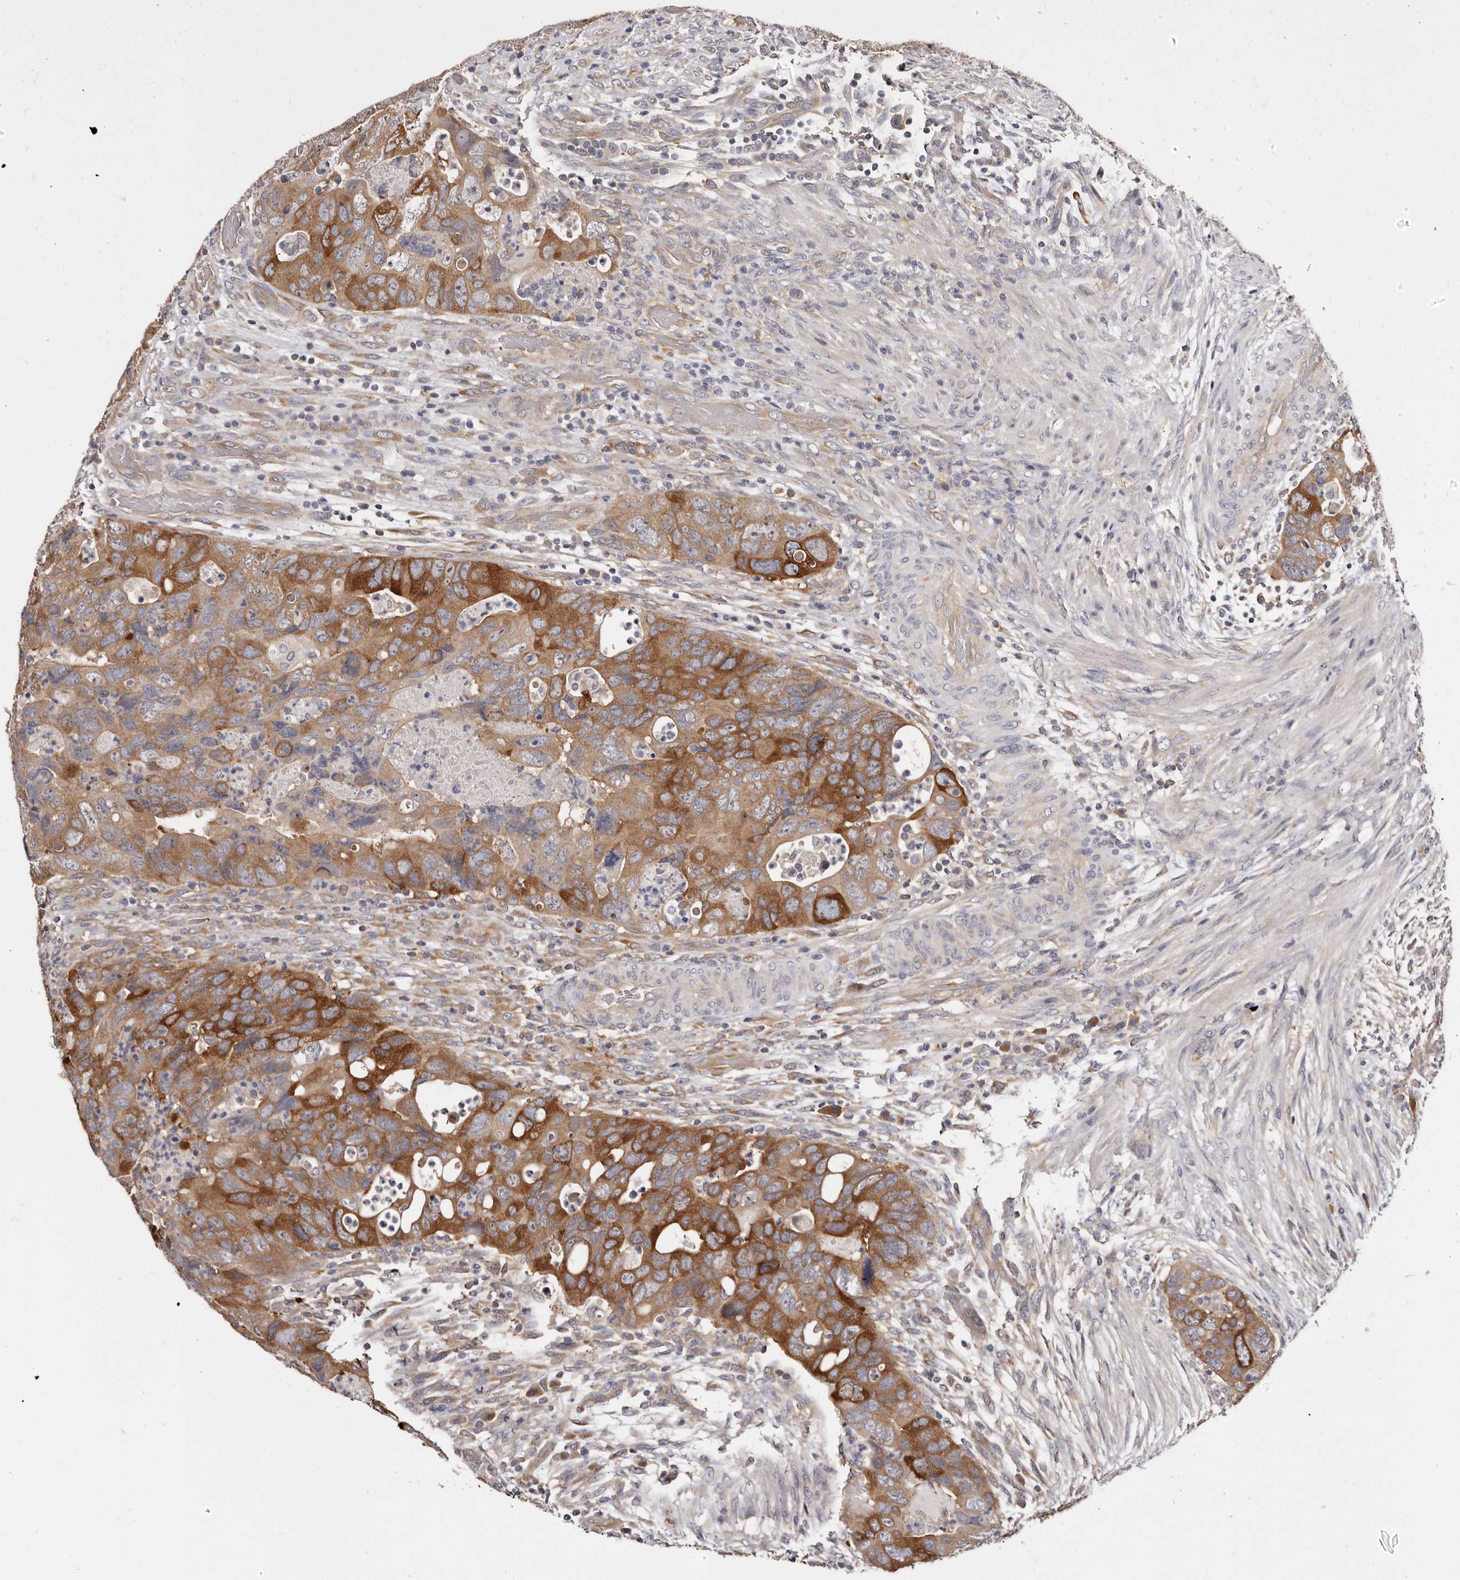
{"staining": {"intensity": "strong", "quantity": ">75%", "location": "cytoplasmic/membranous"}, "tissue": "colorectal cancer", "cell_type": "Tumor cells", "image_type": "cancer", "snomed": [{"axis": "morphology", "description": "Adenocarcinoma, NOS"}, {"axis": "topography", "description": "Rectum"}], "caption": "Human colorectal cancer (adenocarcinoma) stained for a protein (brown) shows strong cytoplasmic/membranous positive positivity in approximately >75% of tumor cells.", "gene": "LTV1", "patient": {"sex": "male", "age": 63}}